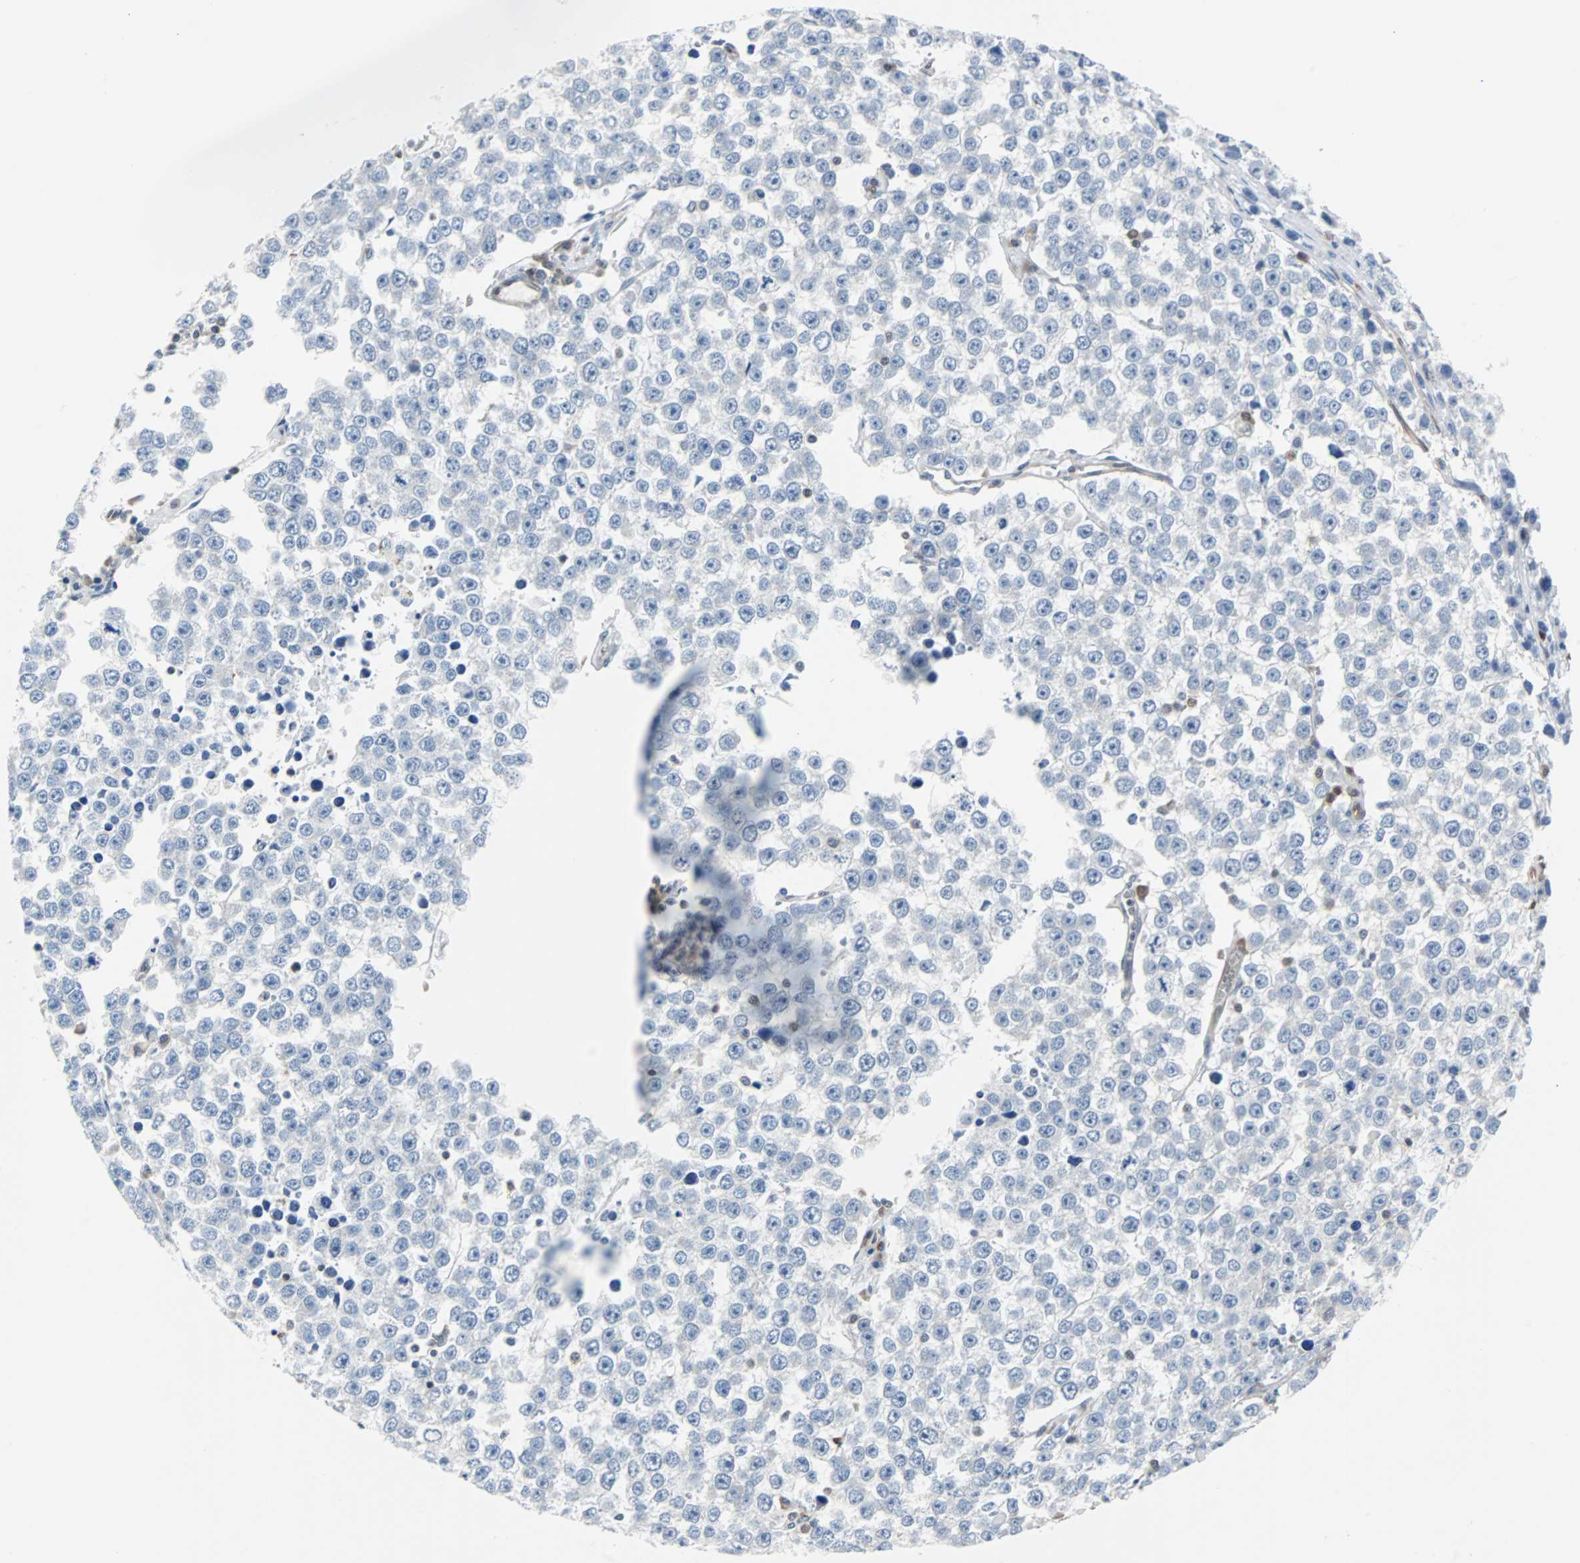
{"staining": {"intensity": "negative", "quantity": "none", "location": "none"}, "tissue": "testis cancer", "cell_type": "Tumor cells", "image_type": "cancer", "snomed": [{"axis": "morphology", "description": "Seminoma, NOS"}, {"axis": "morphology", "description": "Carcinoma, Embryonal, NOS"}, {"axis": "topography", "description": "Testis"}], "caption": "Tumor cells show no significant positivity in seminoma (testis).", "gene": "MAP2K6", "patient": {"sex": "male", "age": 52}}